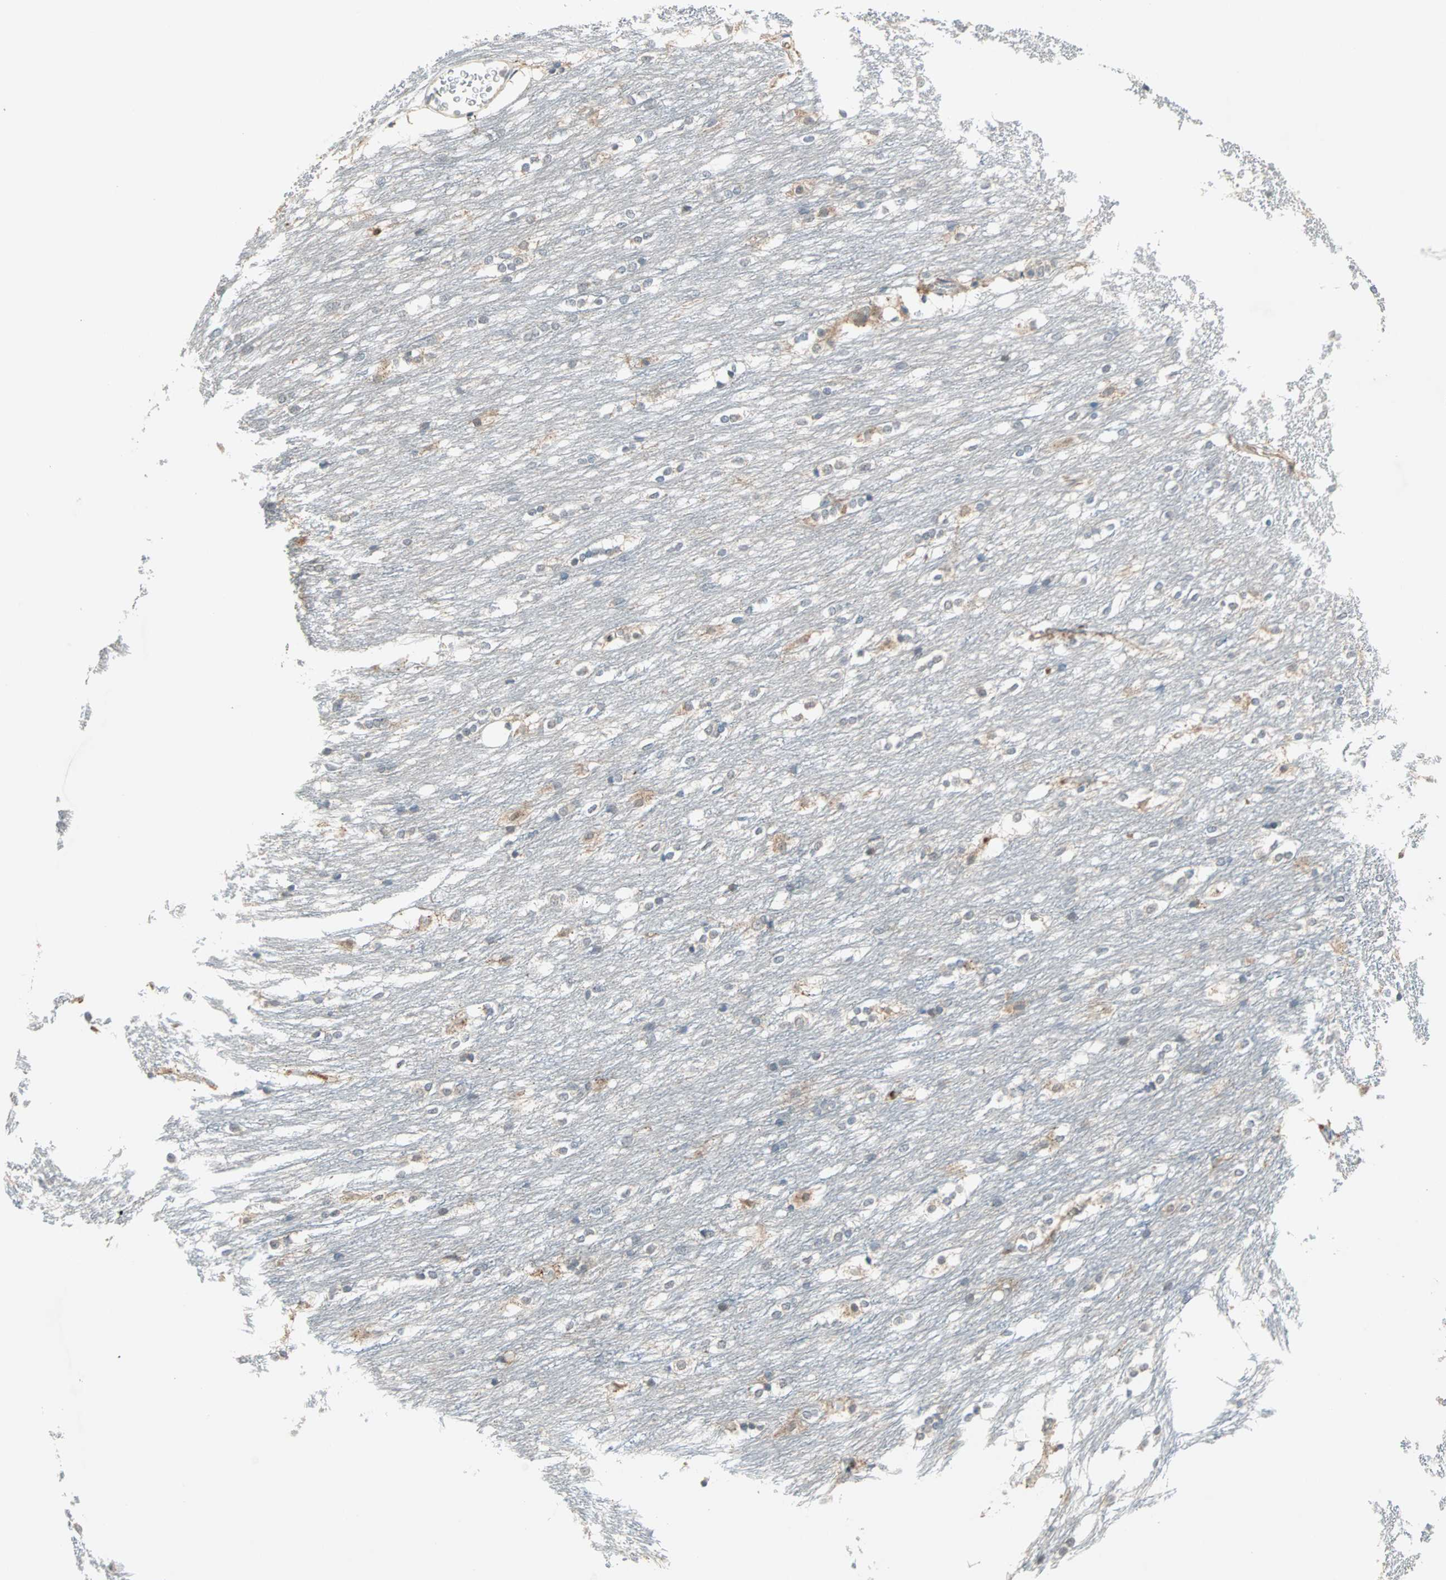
{"staining": {"intensity": "negative", "quantity": "none", "location": "none"}, "tissue": "caudate", "cell_type": "Glial cells", "image_type": "normal", "snomed": [{"axis": "morphology", "description": "Normal tissue, NOS"}, {"axis": "topography", "description": "Lateral ventricle wall"}], "caption": "Image shows no significant protein expression in glial cells of benign caudate. (DAB immunohistochemistry (IHC), high magnification).", "gene": "PROS1", "patient": {"sex": "female", "age": 19}}